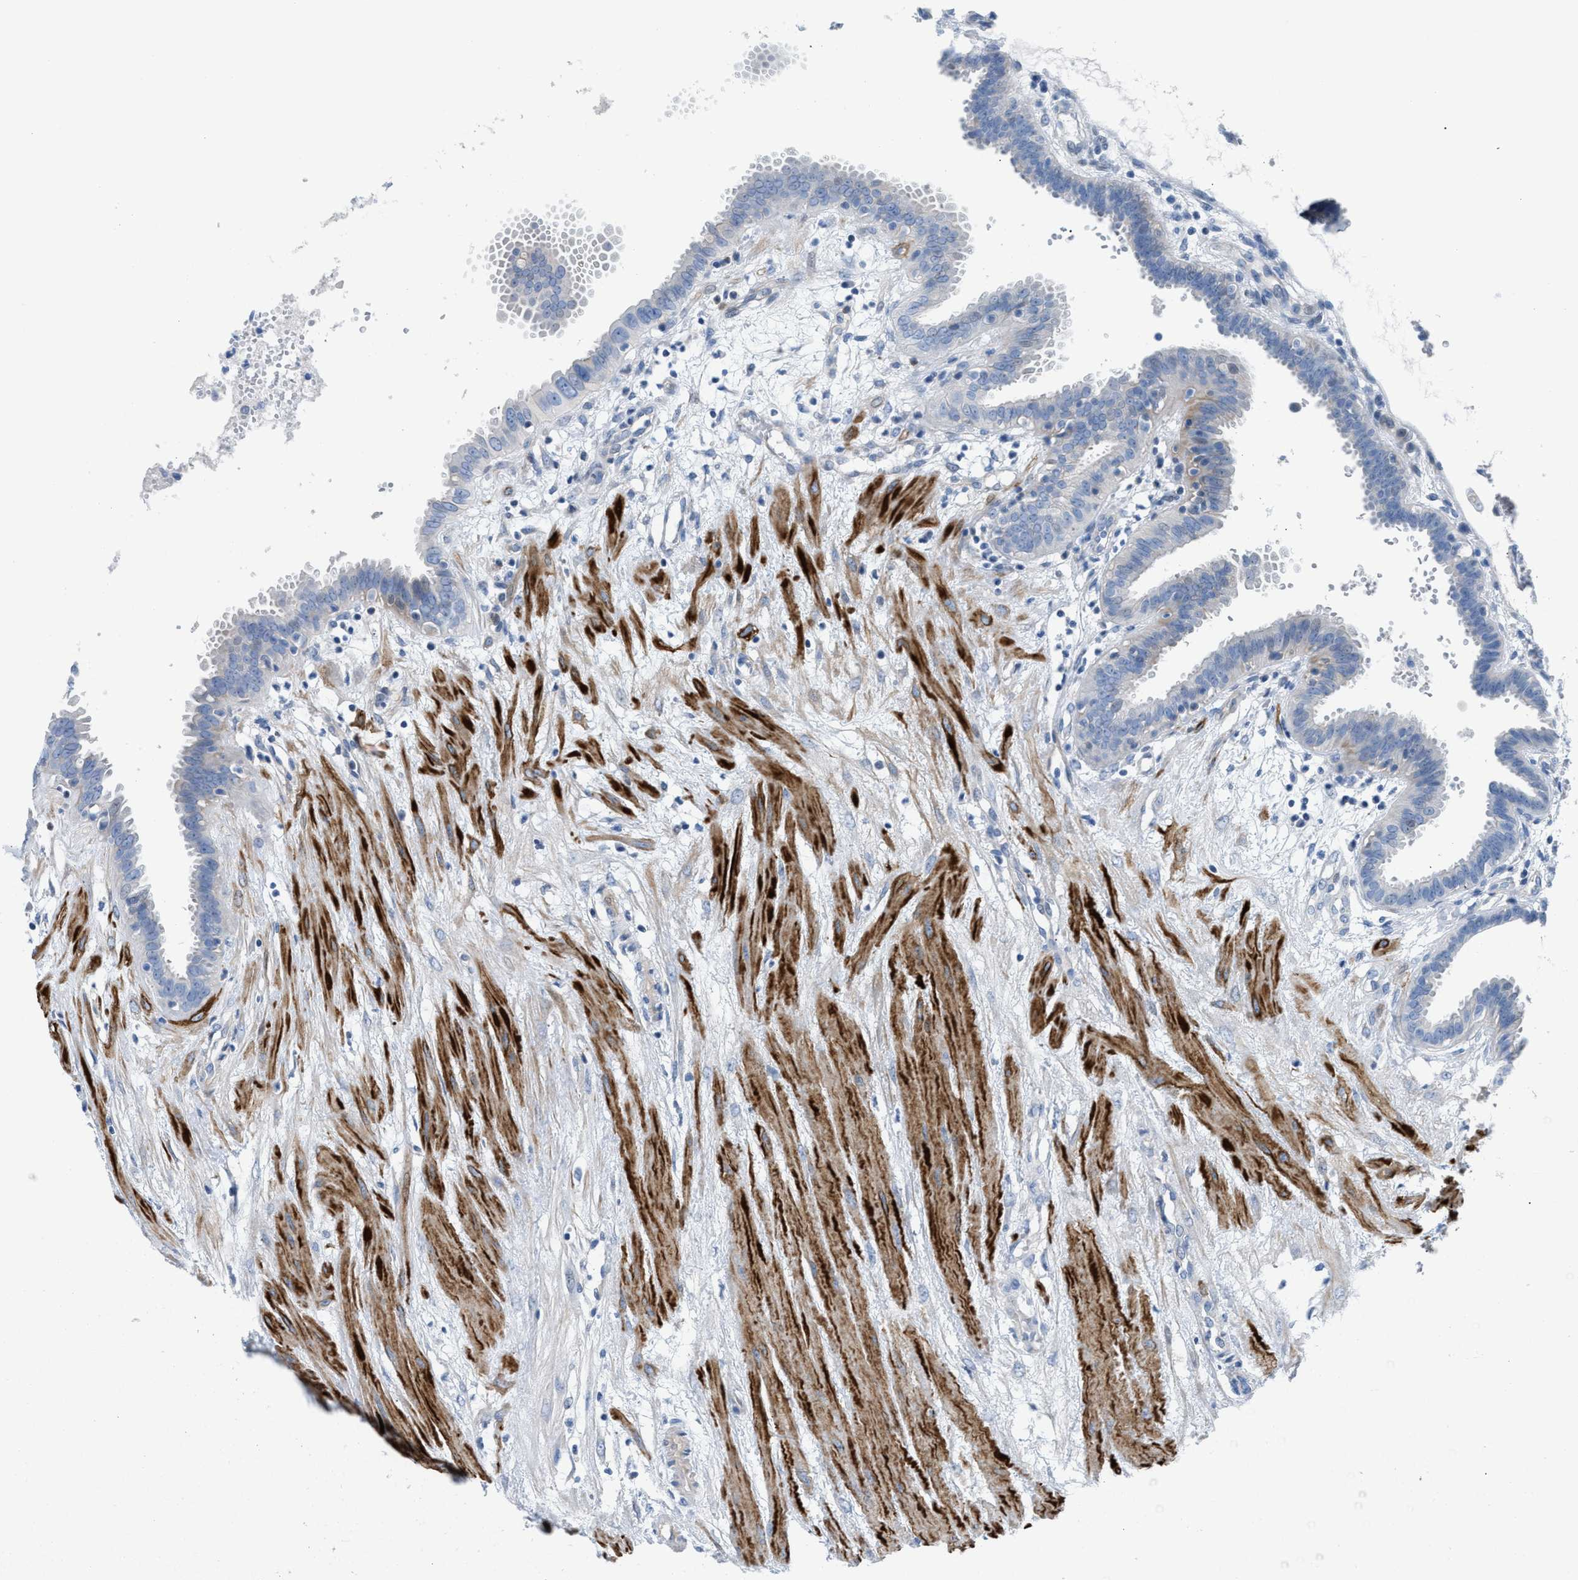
{"staining": {"intensity": "negative", "quantity": "none", "location": "none"}, "tissue": "fallopian tube", "cell_type": "Glandular cells", "image_type": "normal", "snomed": [{"axis": "morphology", "description": "Normal tissue, NOS"}, {"axis": "topography", "description": "Fallopian tube"}, {"axis": "topography", "description": "Placenta"}], "caption": "High power microscopy photomicrograph of an immunohistochemistry (IHC) histopathology image of benign fallopian tube, revealing no significant staining in glandular cells.", "gene": "MPP3", "patient": {"sex": "female", "age": 32}}